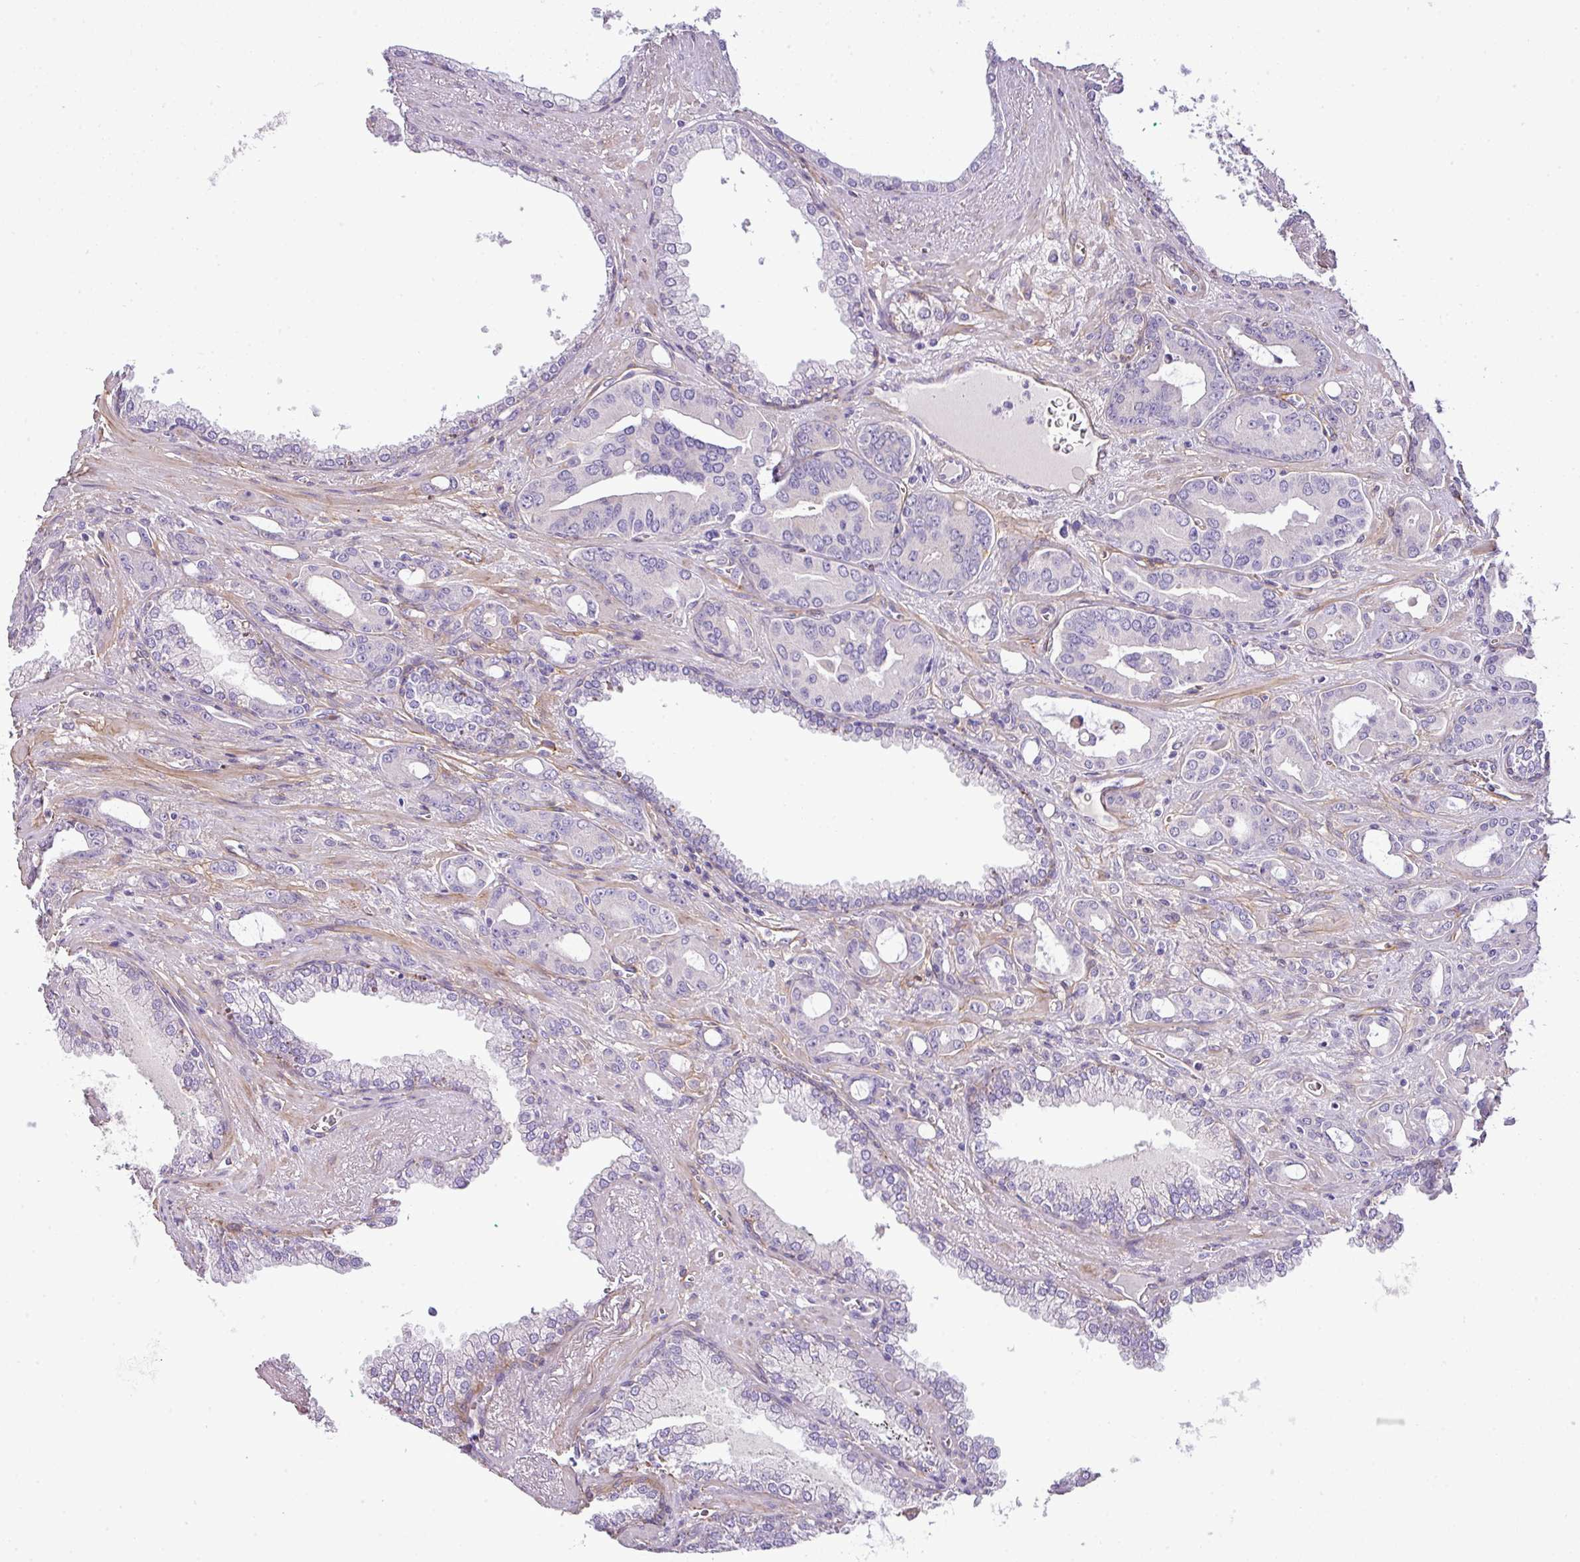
{"staining": {"intensity": "negative", "quantity": "none", "location": "none"}, "tissue": "prostate cancer", "cell_type": "Tumor cells", "image_type": "cancer", "snomed": [{"axis": "morphology", "description": "Adenocarcinoma, High grade"}, {"axis": "topography", "description": "Prostate"}], "caption": "The immunohistochemistry (IHC) photomicrograph has no significant expression in tumor cells of prostate high-grade adenocarcinoma tissue. (Immunohistochemistry, brightfield microscopy, high magnification).", "gene": "PARD6G", "patient": {"sex": "male", "age": 72}}